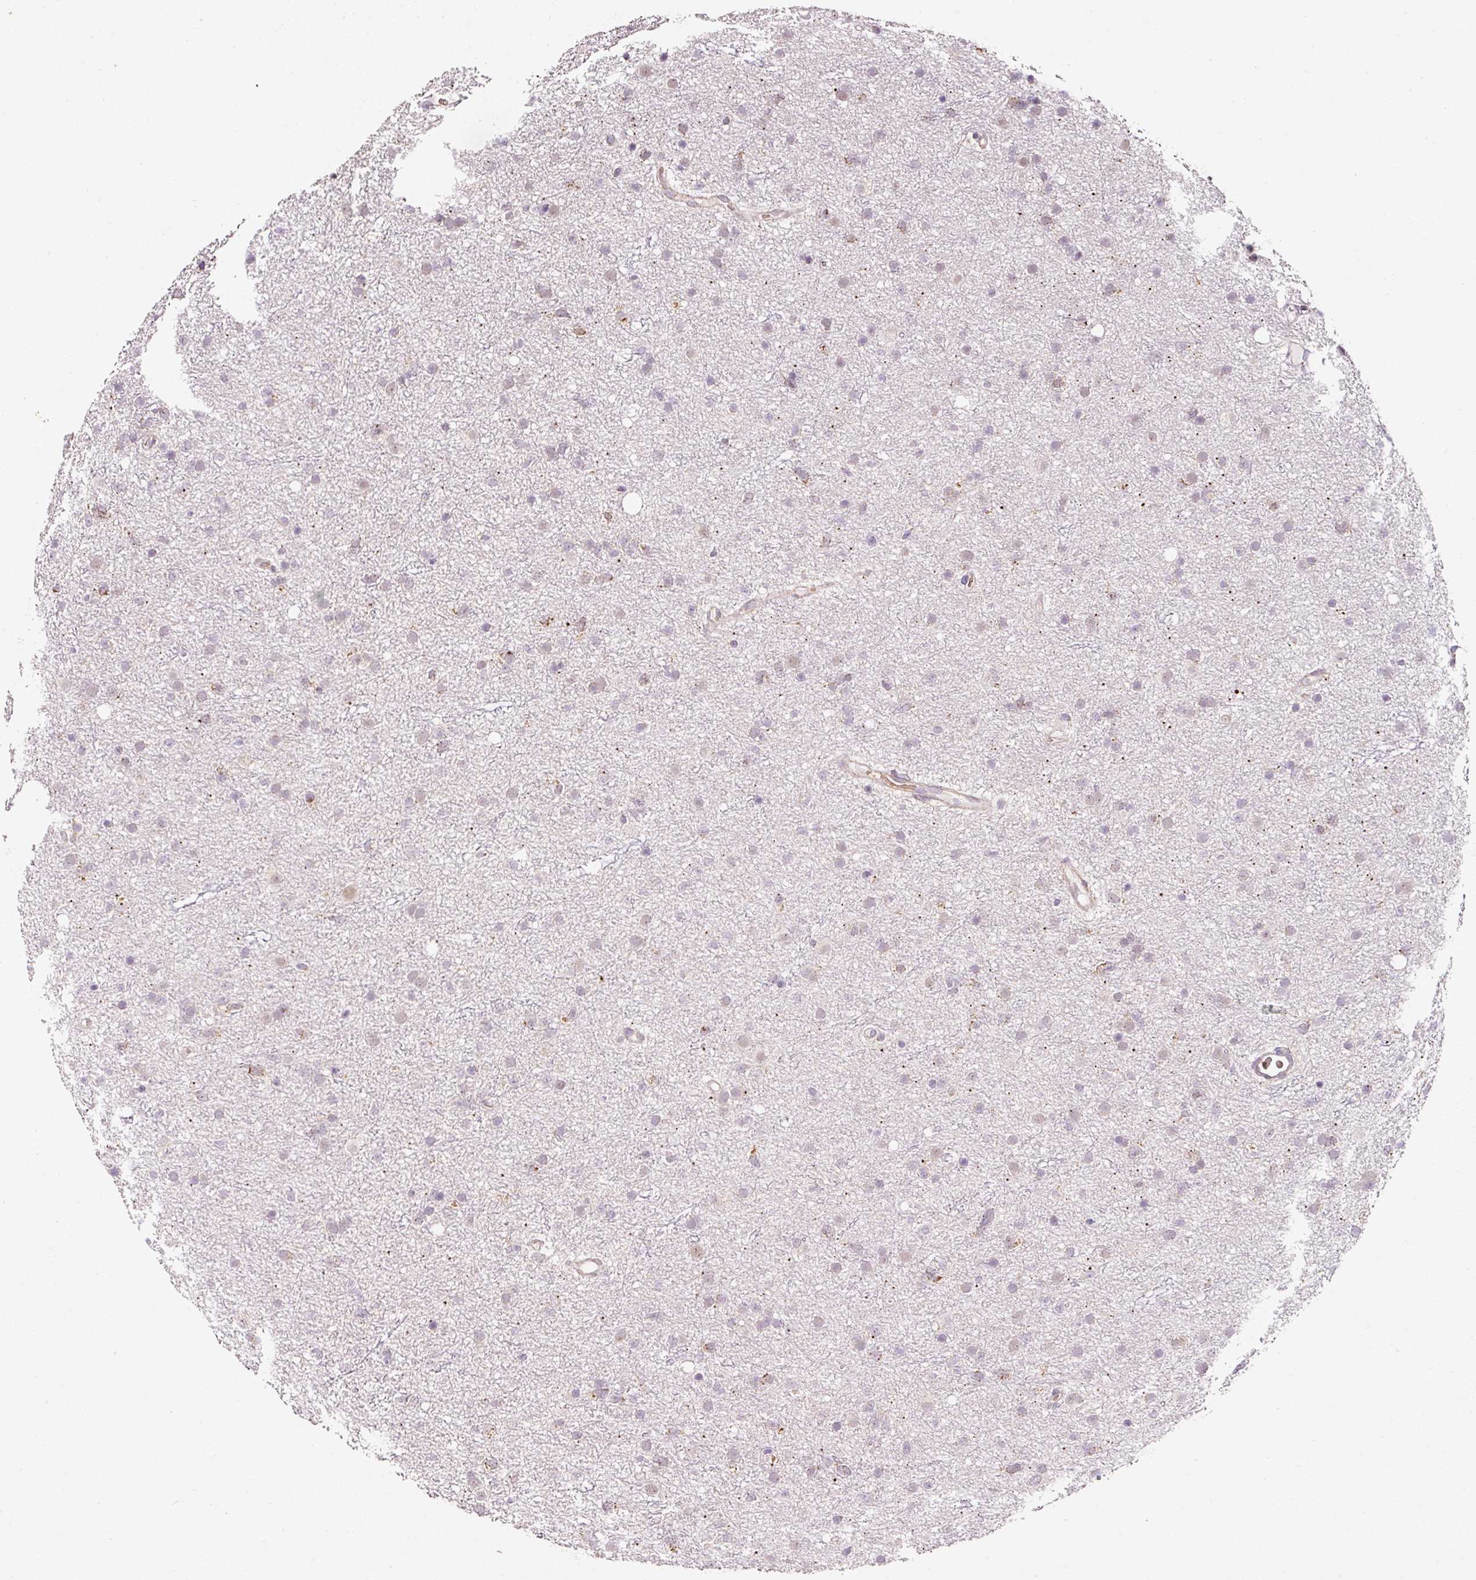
{"staining": {"intensity": "negative", "quantity": "none", "location": "none"}, "tissue": "glioma", "cell_type": "Tumor cells", "image_type": "cancer", "snomed": [{"axis": "morphology", "description": "Glioma, malignant, Low grade"}, {"axis": "topography", "description": "Cerebral cortex"}], "caption": "There is no significant staining in tumor cells of malignant glioma (low-grade).", "gene": "ZNF460", "patient": {"sex": "female", "age": 39}}